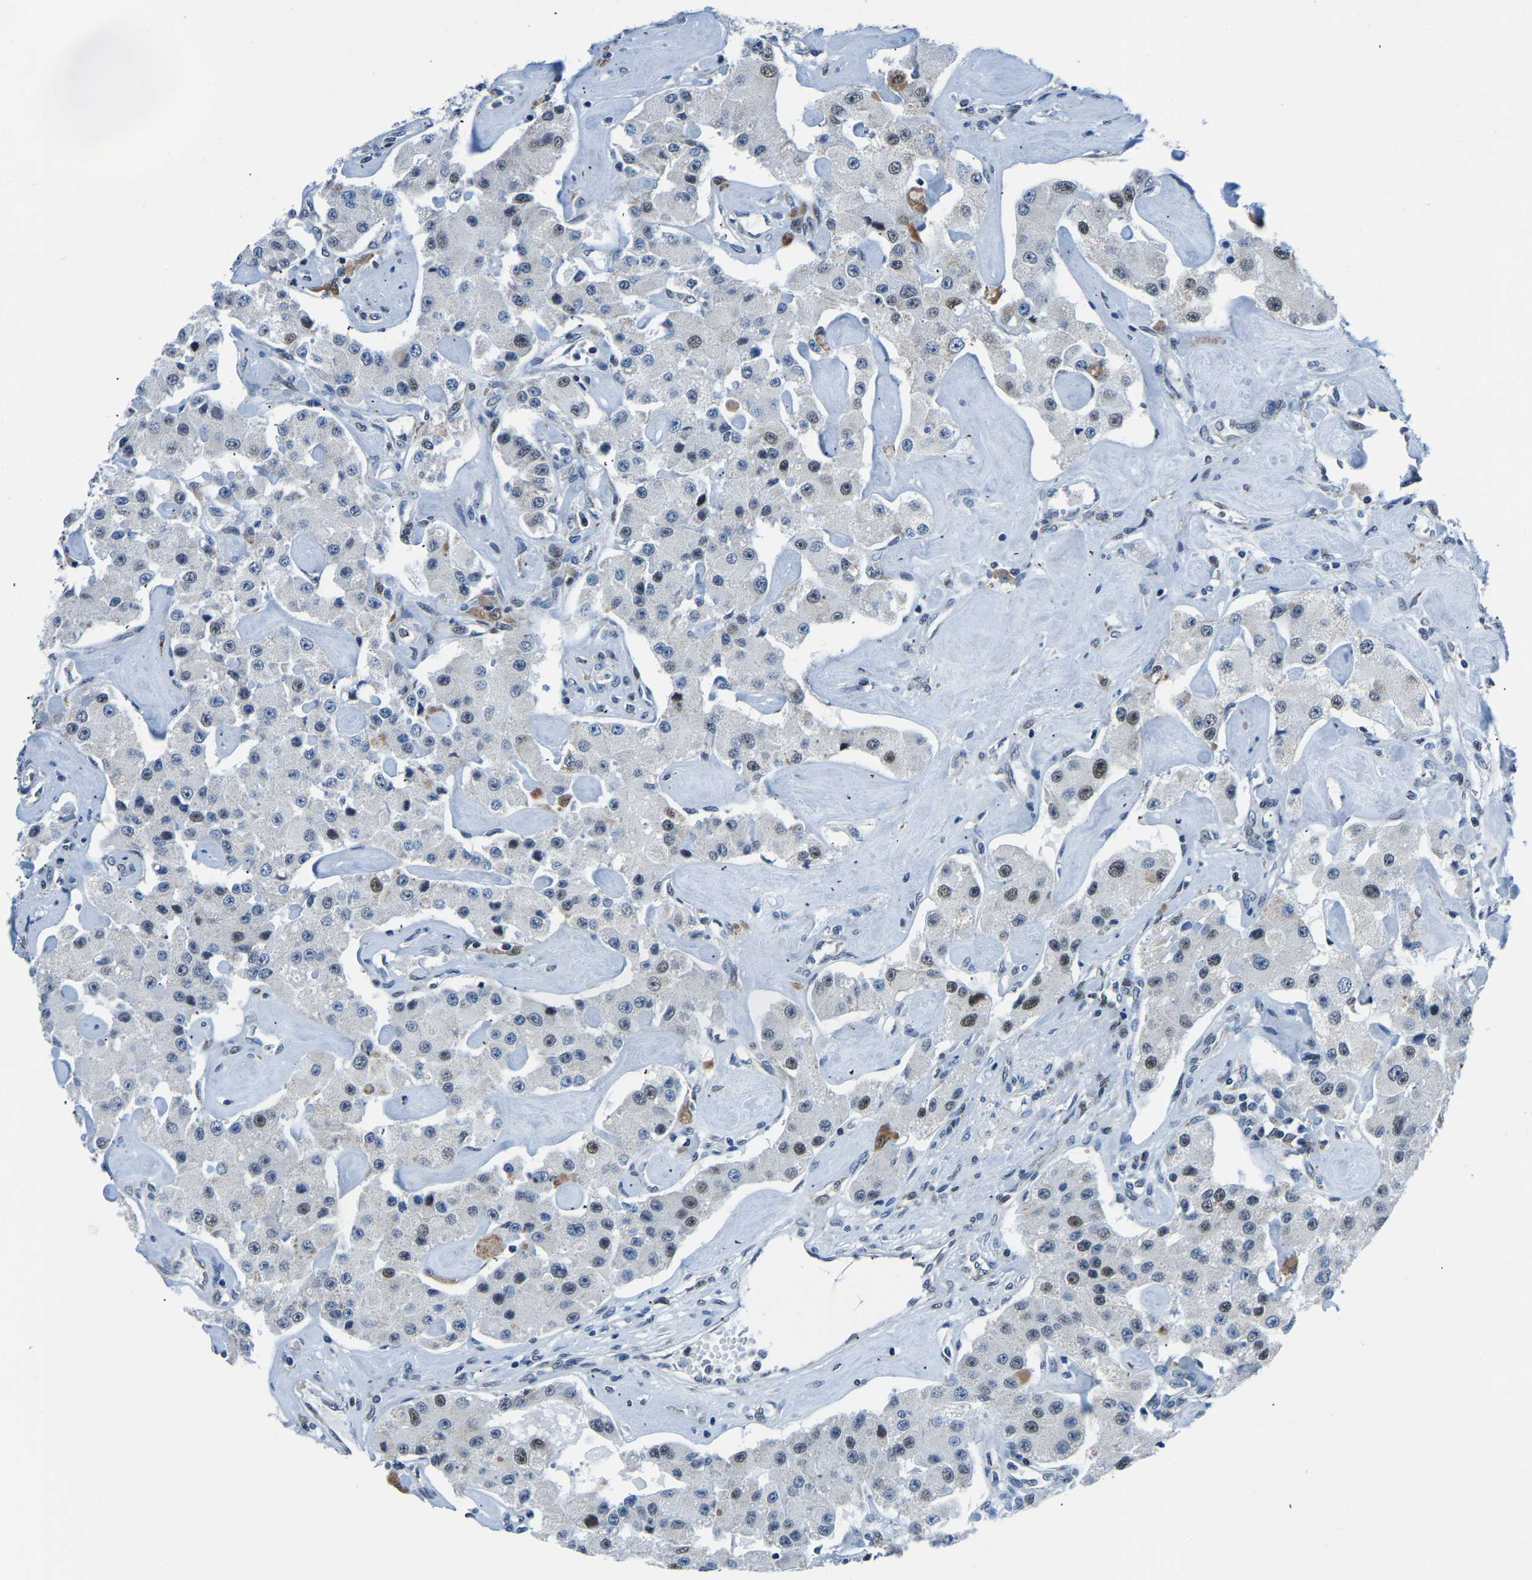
{"staining": {"intensity": "moderate", "quantity": "<25%", "location": "nuclear"}, "tissue": "carcinoid", "cell_type": "Tumor cells", "image_type": "cancer", "snomed": [{"axis": "morphology", "description": "Carcinoid, malignant, NOS"}, {"axis": "topography", "description": "Pancreas"}], "caption": "Immunohistochemistry (IHC) (DAB) staining of carcinoid (malignant) exhibits moderate nuclear protein positivity in approximately <25% of tumor cells.", "gene": "BNIP3L", "patient": {"sex": "male", "age": 41}}